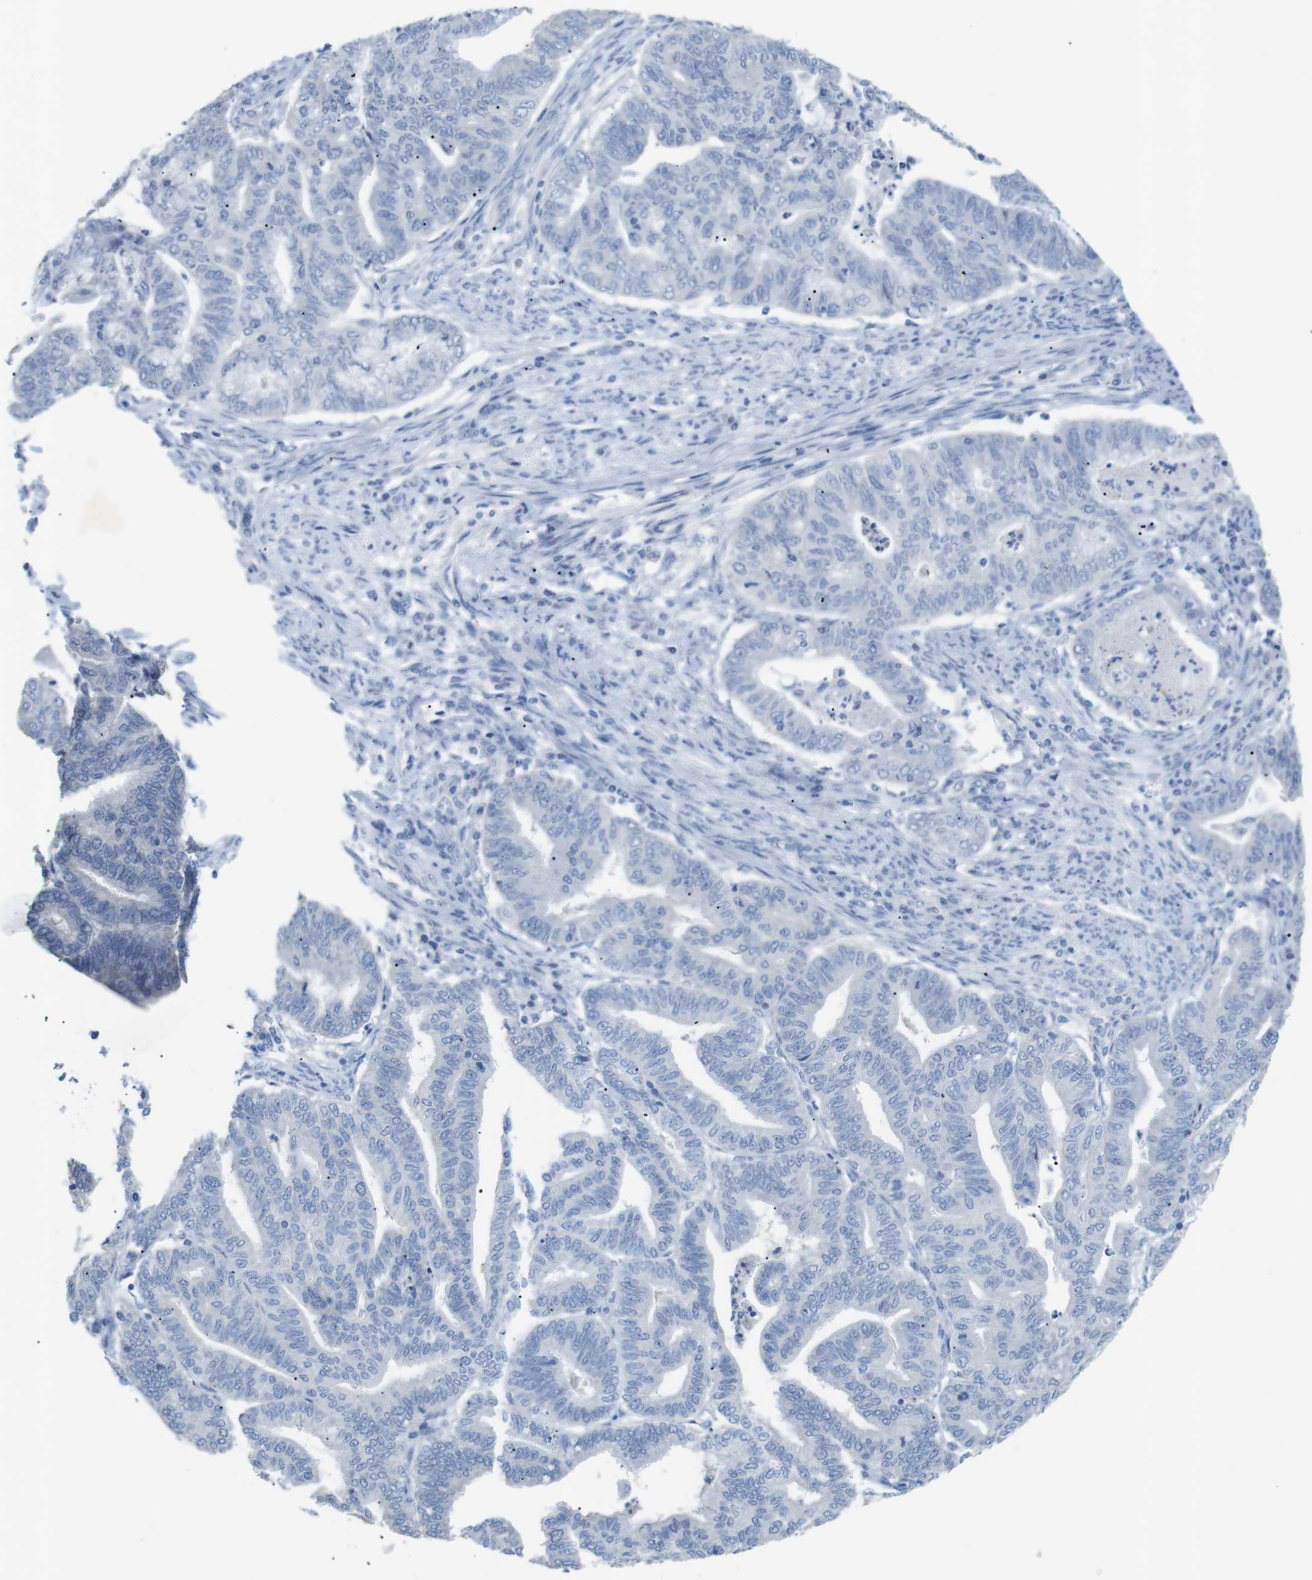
{"staining": {"intensity": "negative", "quantity": "none", "location": "none"}, "tissue": "endometrial cancer", "cell_type": "Tumor cells", "image_type": "cancer", "snomed": [{"axis": "morphology", "description": "Adenocarcinoma, NOS"}, {"axis": "topography", "description": "Endometrium"}], "caption": "Tumor cells show no significant staining in adenocarcinoma (endometrial). (DAB IHC, high magnification).", "gene": "SALL4", "patient": {"sex": "female", "age": 79}}